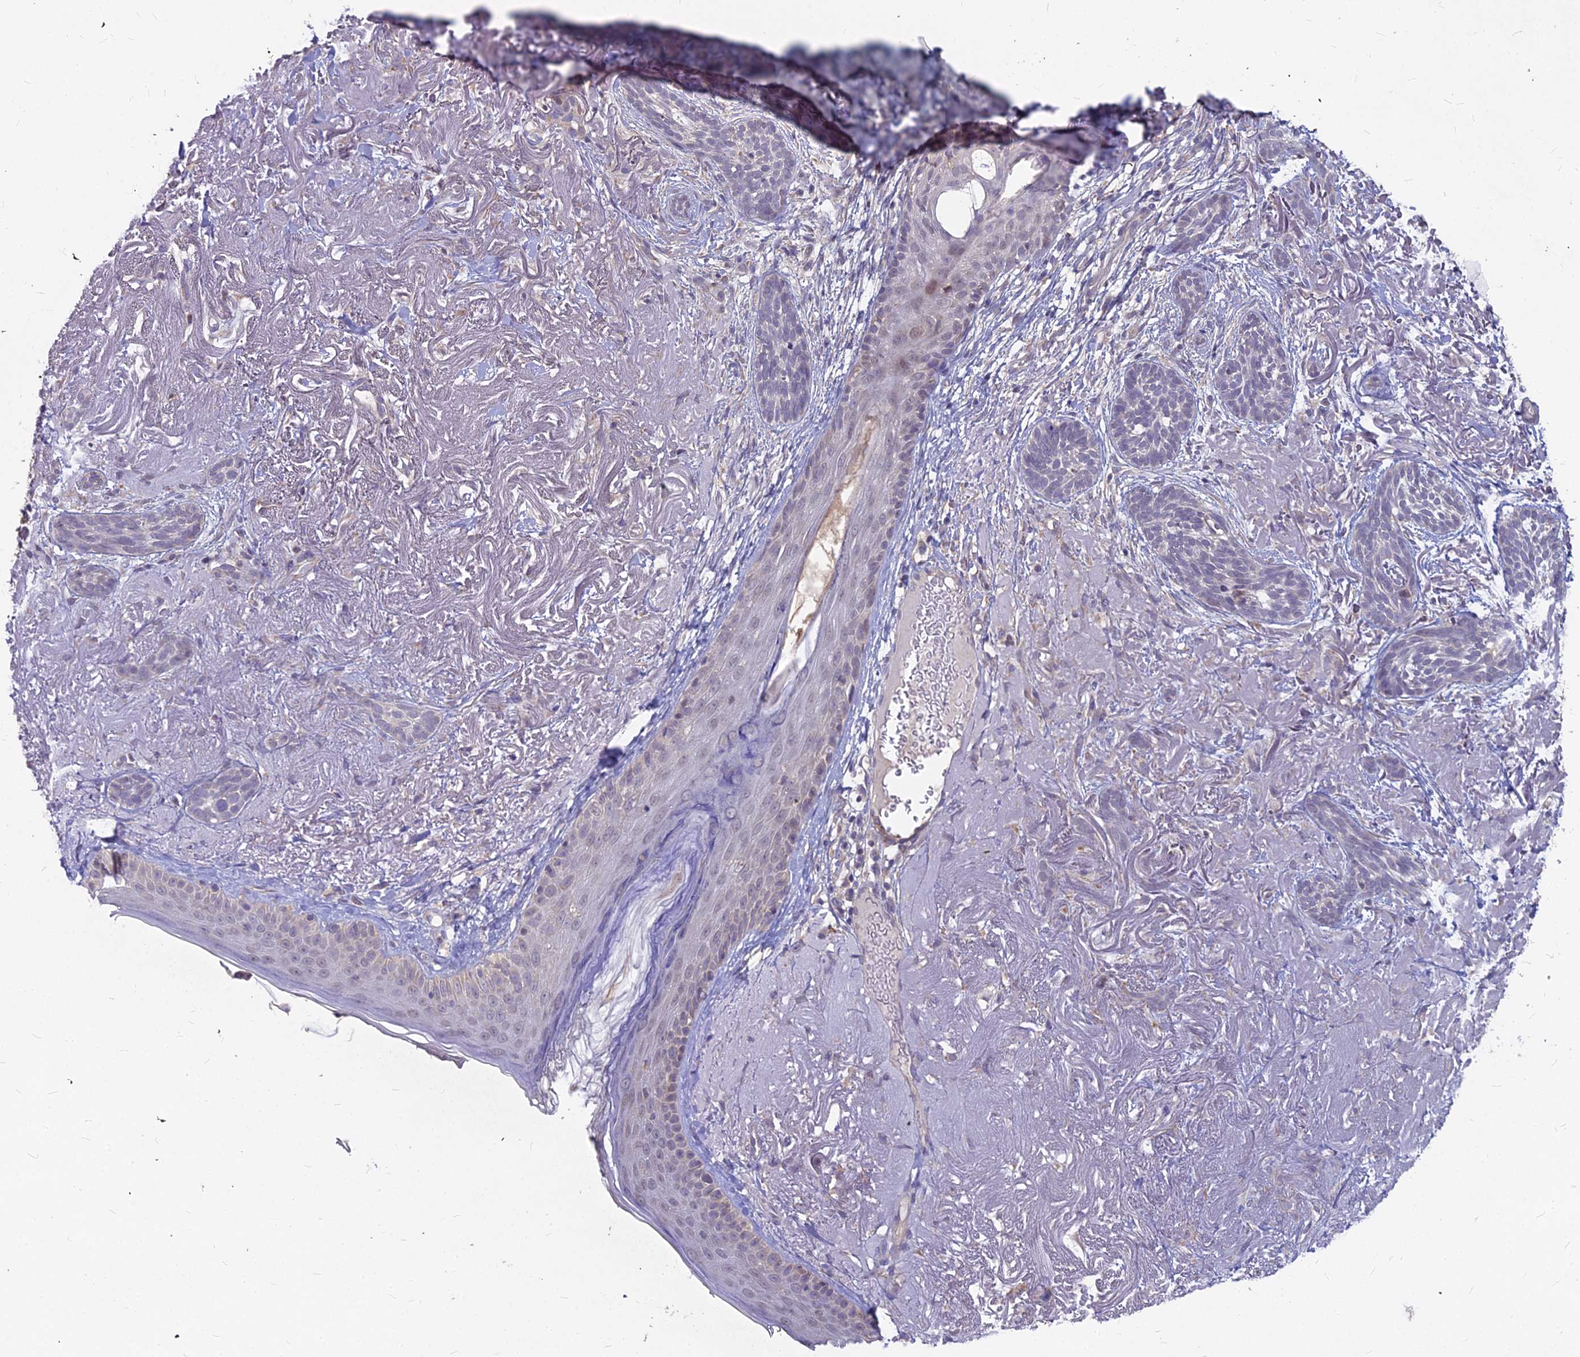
{"staining": {"intensity": "negative", "quantity": "none", "location": "none"}, "tissue": "skin cancer", "cell_type": "Tumor cells", "image_type": "cancer", "snomed": [{"axis": "morphology", "description": "Basal cell carcinoma"}, {"axis": "topography", "description": "Skin"}], "caption": "This is a histopathology image of IHC staining of skin cancer, which shows no staining in tumor cells.", "gene": "MICU2", "patient": {"sex": "male", "age": 71}}